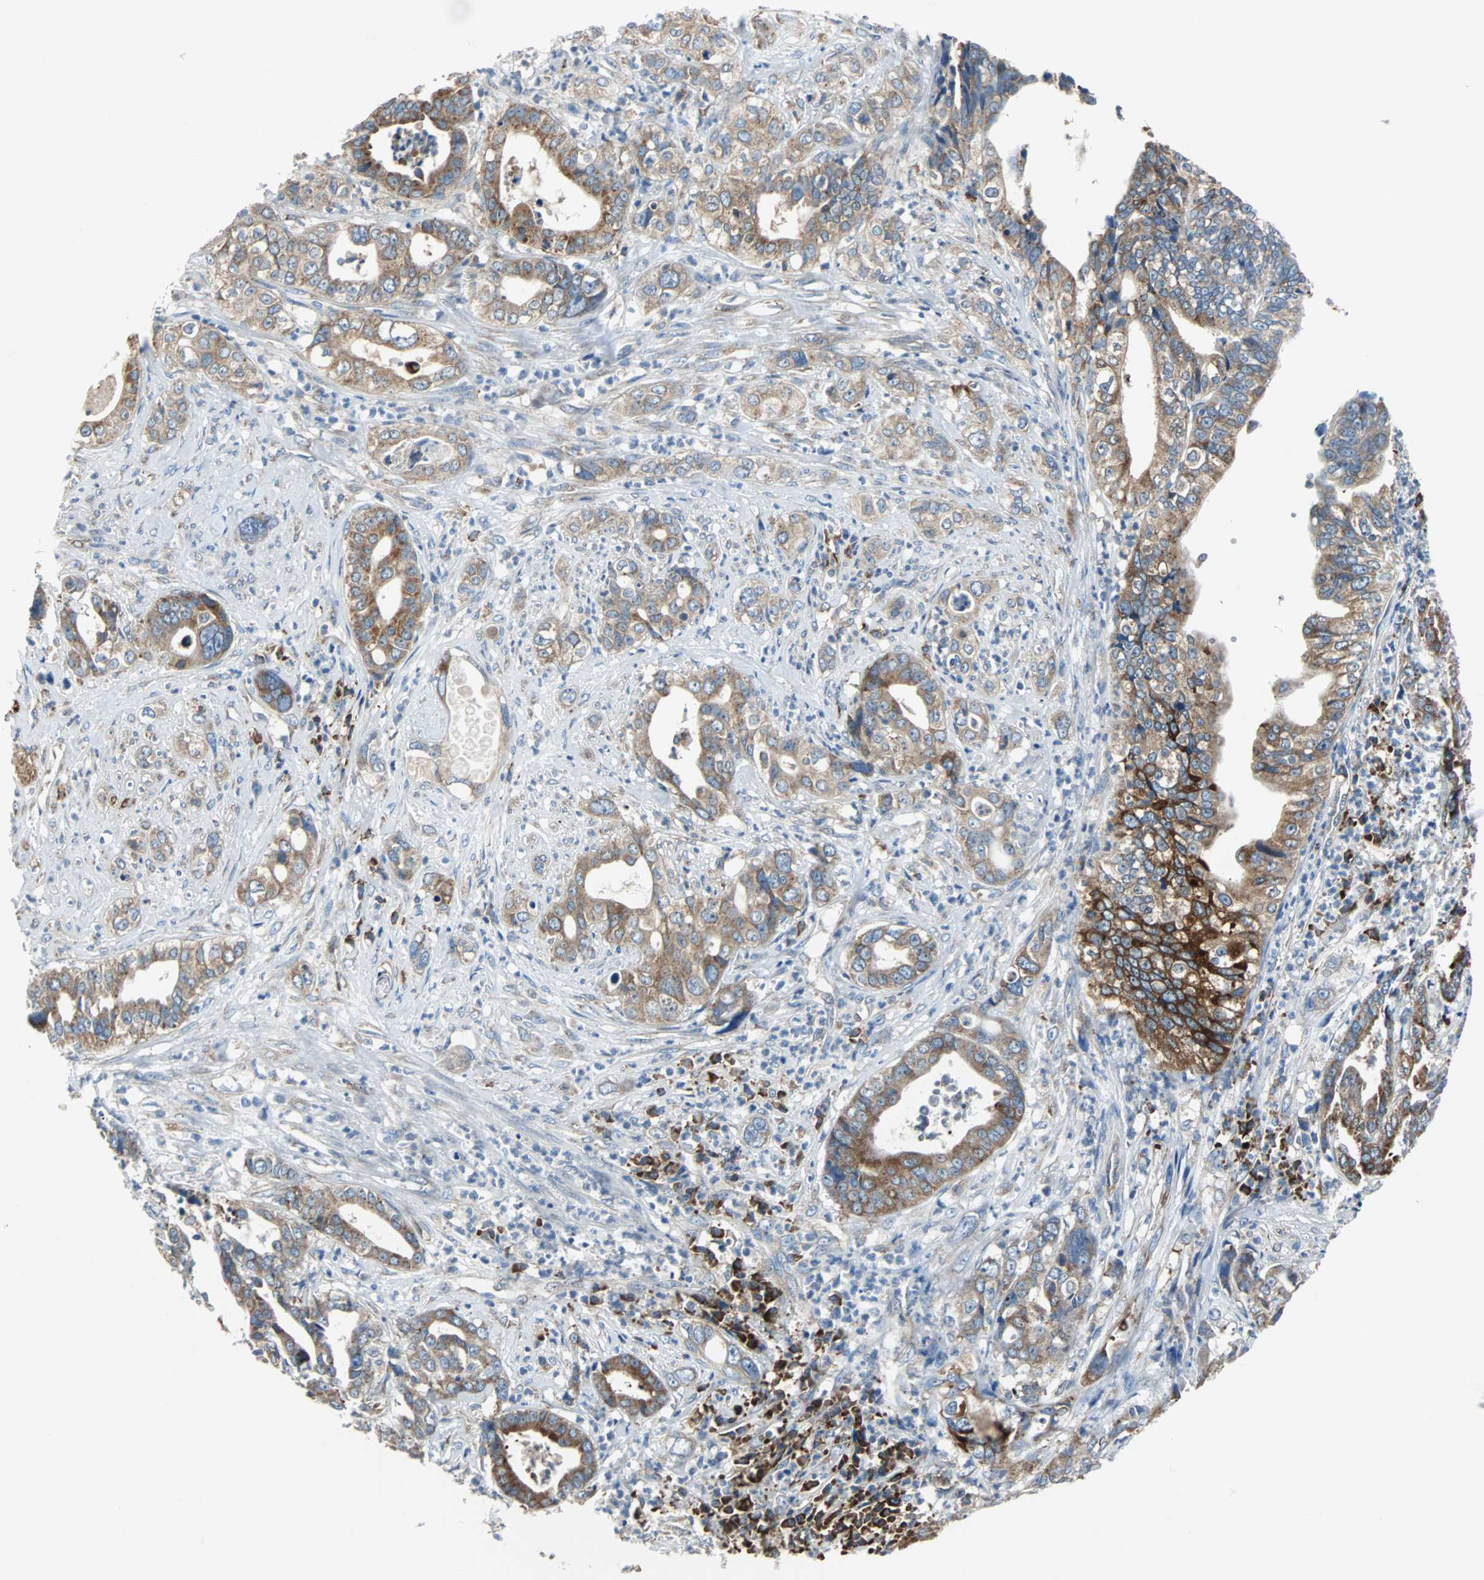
{"staining": {"intensity": "weak", "quantity": ">75%", "location": "cytoplasmic/membranous"}, "tissue": "liver cancer", "cell_type": "Tumor cells", "image_type": "cancer", "snomed": [{"axis": "morphology", "description": "Cholangiocarcinoma"}, {"axis": "topography", "description": "Liver"}], "caption": "About >75% of tumor cells in human cholangiocarcinoma (liver) show weak cytoplasmic/membranous protein positivity as visualized by brown immunohistochemical staining.", "gene": "PDIA4", "patient": {"sex": "female", "age": 61}}